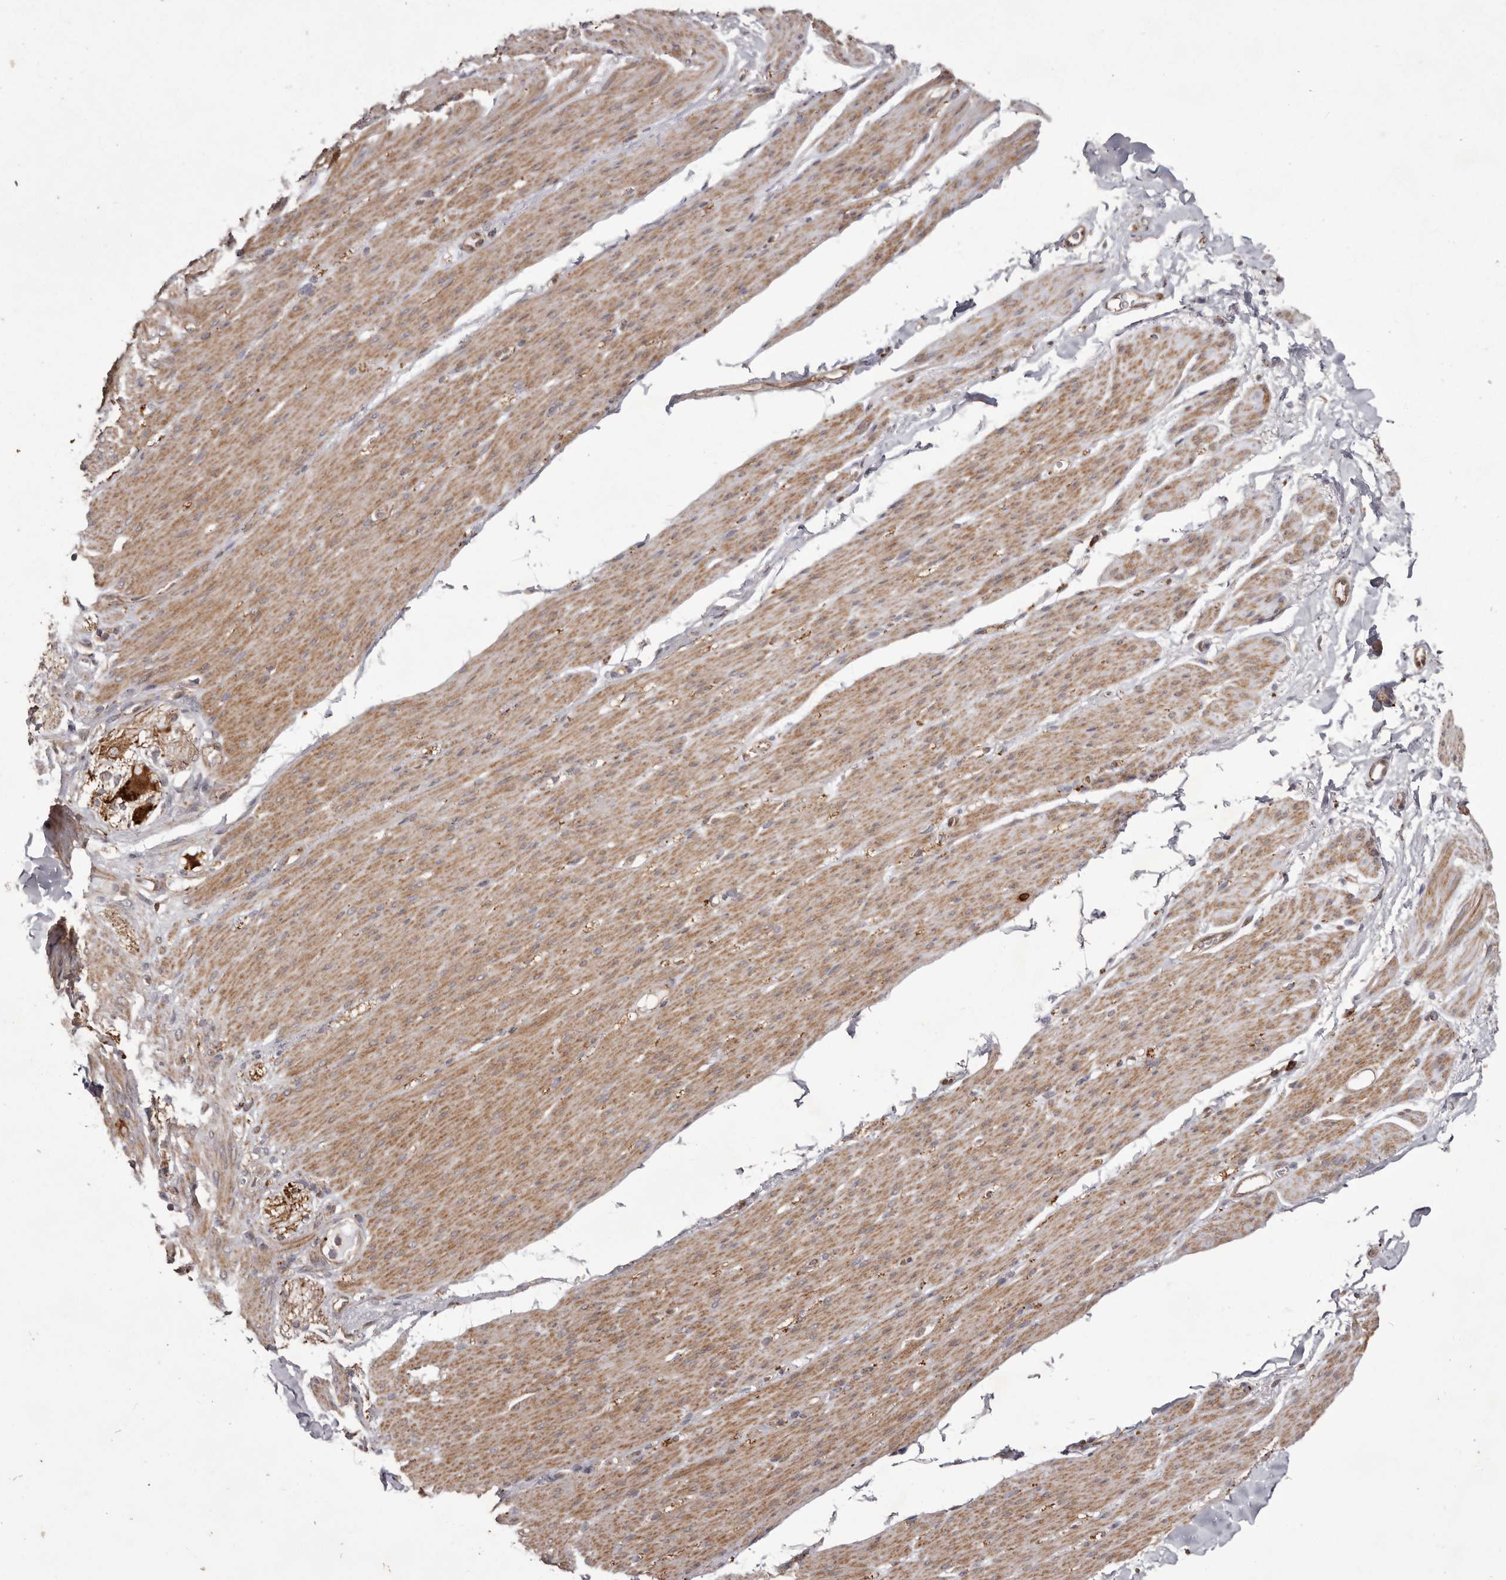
{"staining": {"intensity": "weak", "quantity": ">75%", "location": "cytoplasmic/membranous"}, "tissue": "smooth muscle", "cell_type": "Smooth muscle cells", "image_type": "normal", "snomed": [{"axis": "morphology", "description": "Normal tissue, NOS"}, {"axis": "topography", "description": "Colon"}, {"axis": "topography", "description": "Peripheral nerve tissue"}], "caption": "Human smooth muscle stained for a protein (brown) exhibits weak cytoplasmic/membranous positive positivity in about >75% of smooth muscle cells.", "gene": "NUP43", "patient": {"sex": "female", "age": 61}}